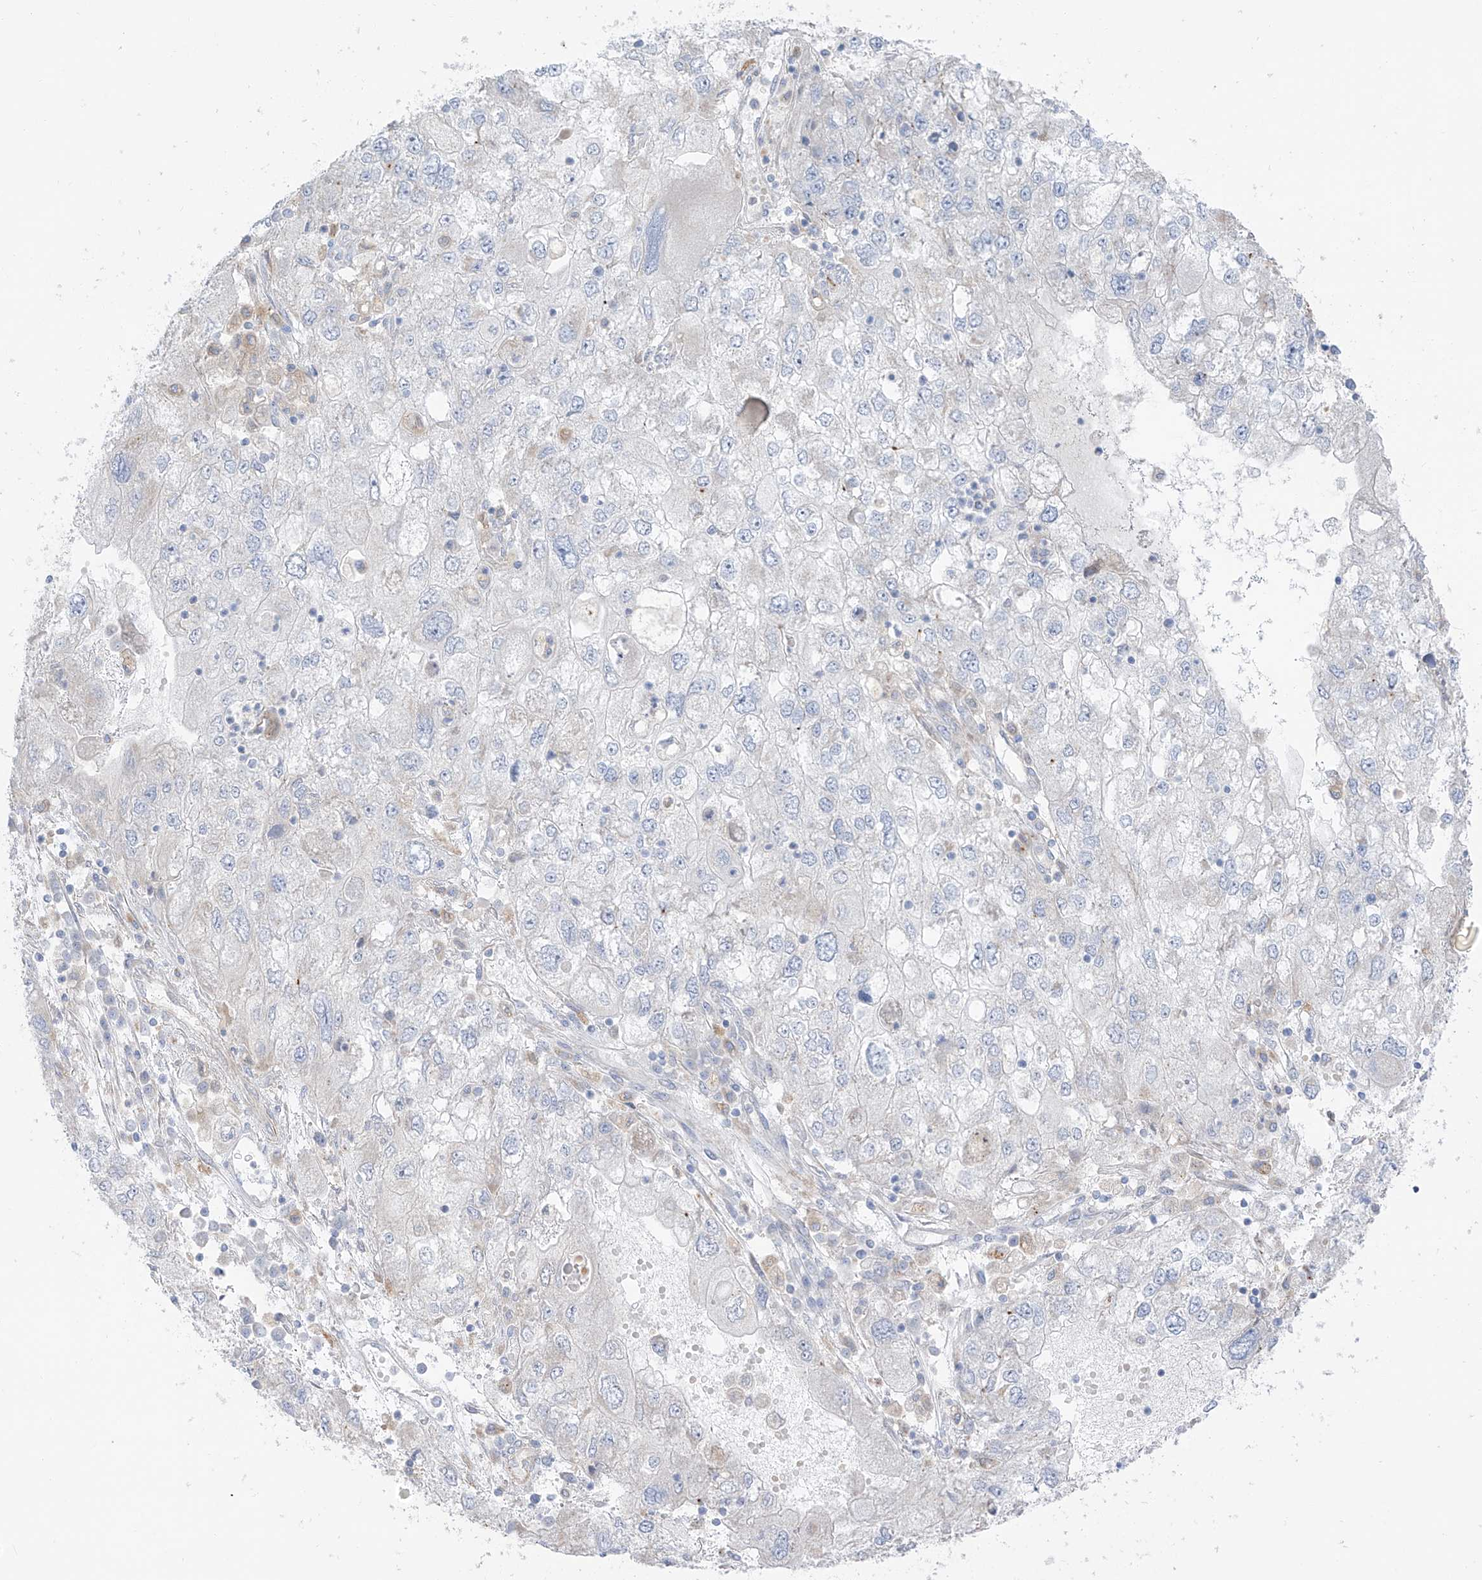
{"staining": {"intensity": "negative", "quantity": "none", "location": "none"}, "tissue": "endometrial cancer", "cell_type": "Tumor cells", "image_type": "cancer", "snomed": [{"axis": "morphology", "description": "Adenocarcinoma, NOS"}, {"axis": "topography", "description": "Endometrium"}], "caption": "Protein analysis of endometrial adenocarcinoma demonstrates no significant expression in tumor cells.", "gene": "TAL2", "patient": {"sex": "female", "age": 49}}